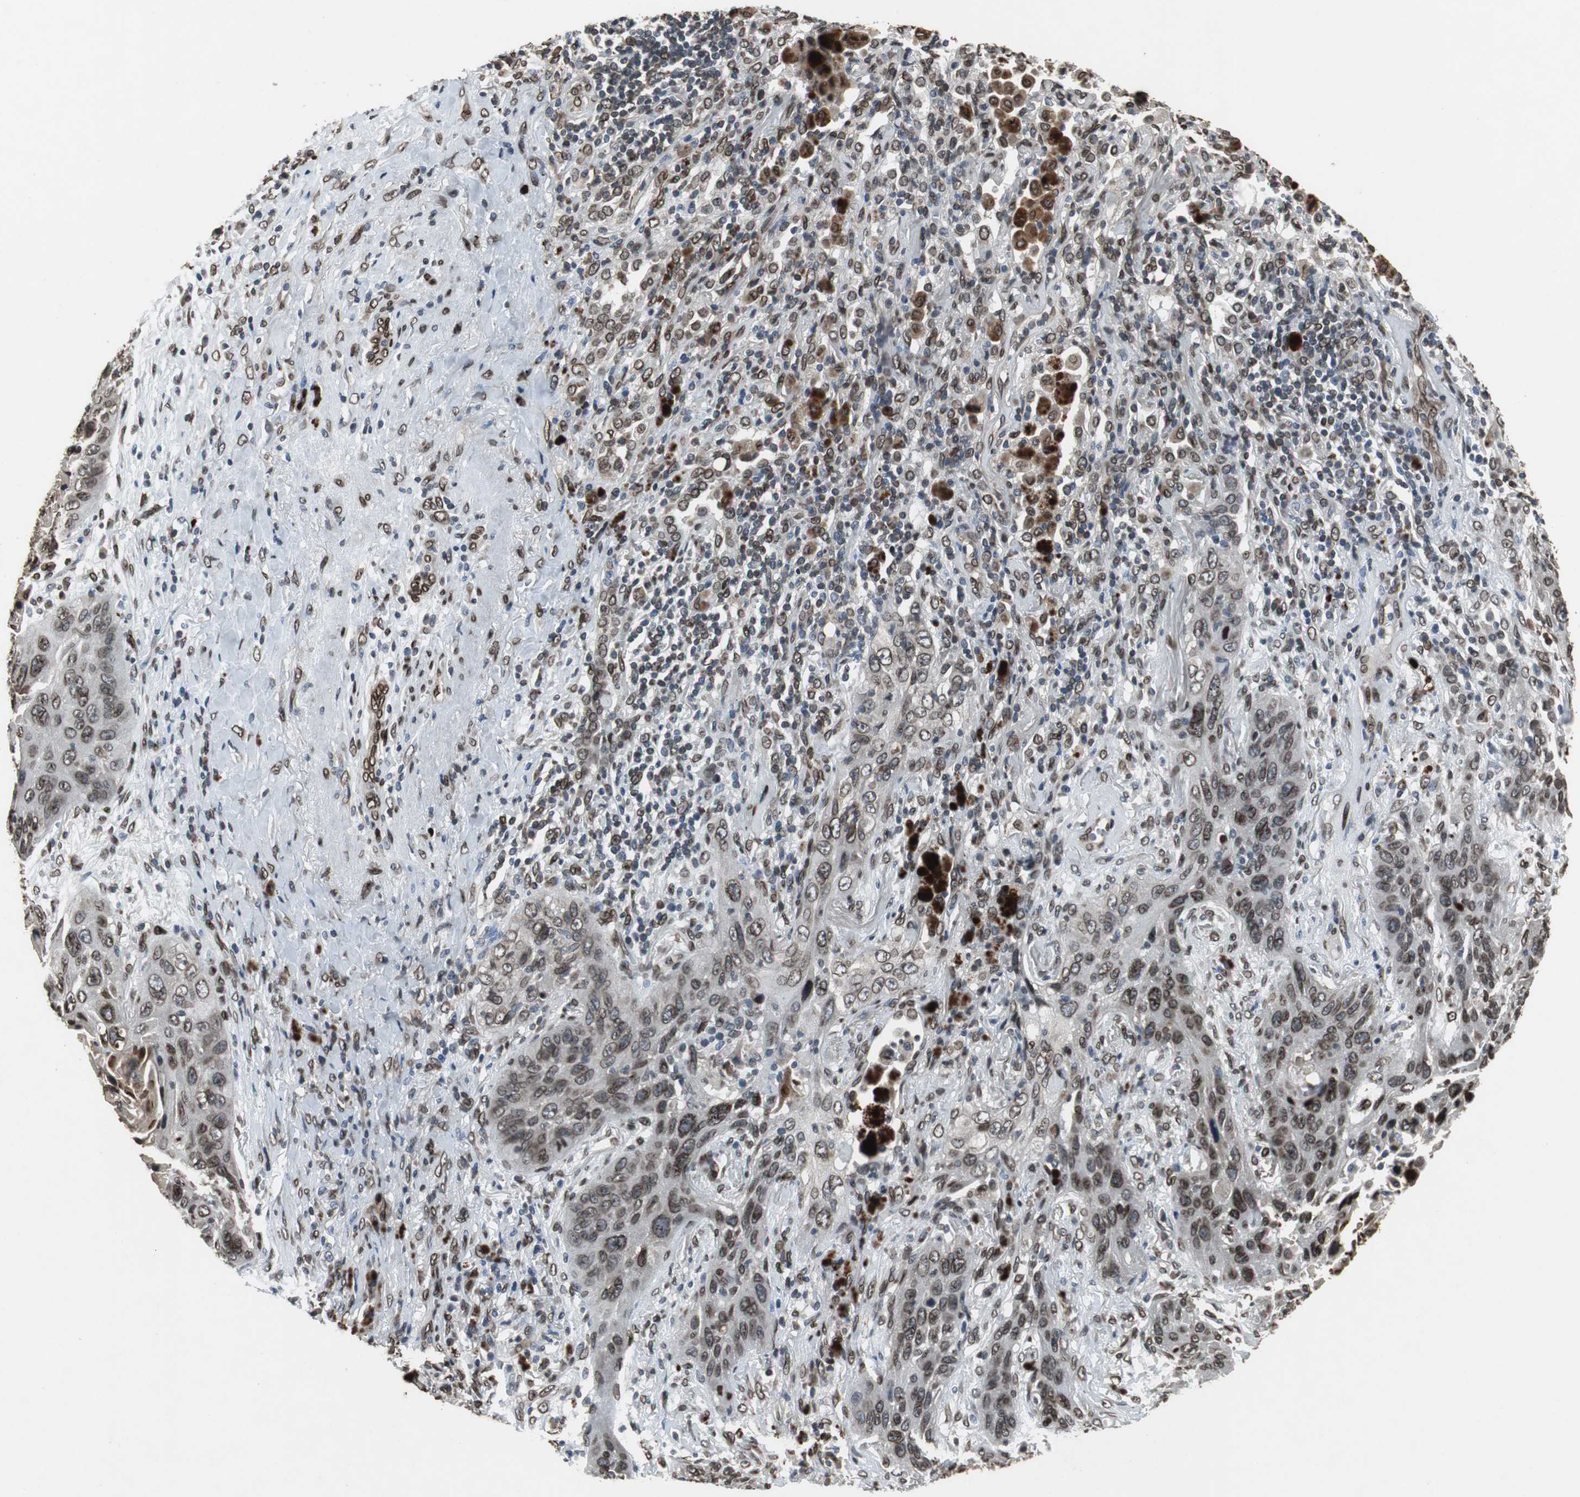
{"staining": {"intensity": "strong", "quantity": ">75%", "location": "cytoplasmic/membranous,nuclear"}, "tissue": "lung cancer", "cell_type": "Tumor cells", "image_type": "cancer", "snomed": [{"axis": "morphology", "description": "Squamous cell carcinoma, NOS"}, {"axis": "topography", "description": "Lung"}], "caption": "Protein analysis of lung cancer tissue reveals strong cytoplasmic/membranous and nuclear expression in approximately >75% of tumor cells. The protein is stained brown, and the nuclei are stained in blue (DAB IHC with brightfield microscopy, high magnification).", "gene": "LMNA", "patient": {"sex": "female", "age": 67}}